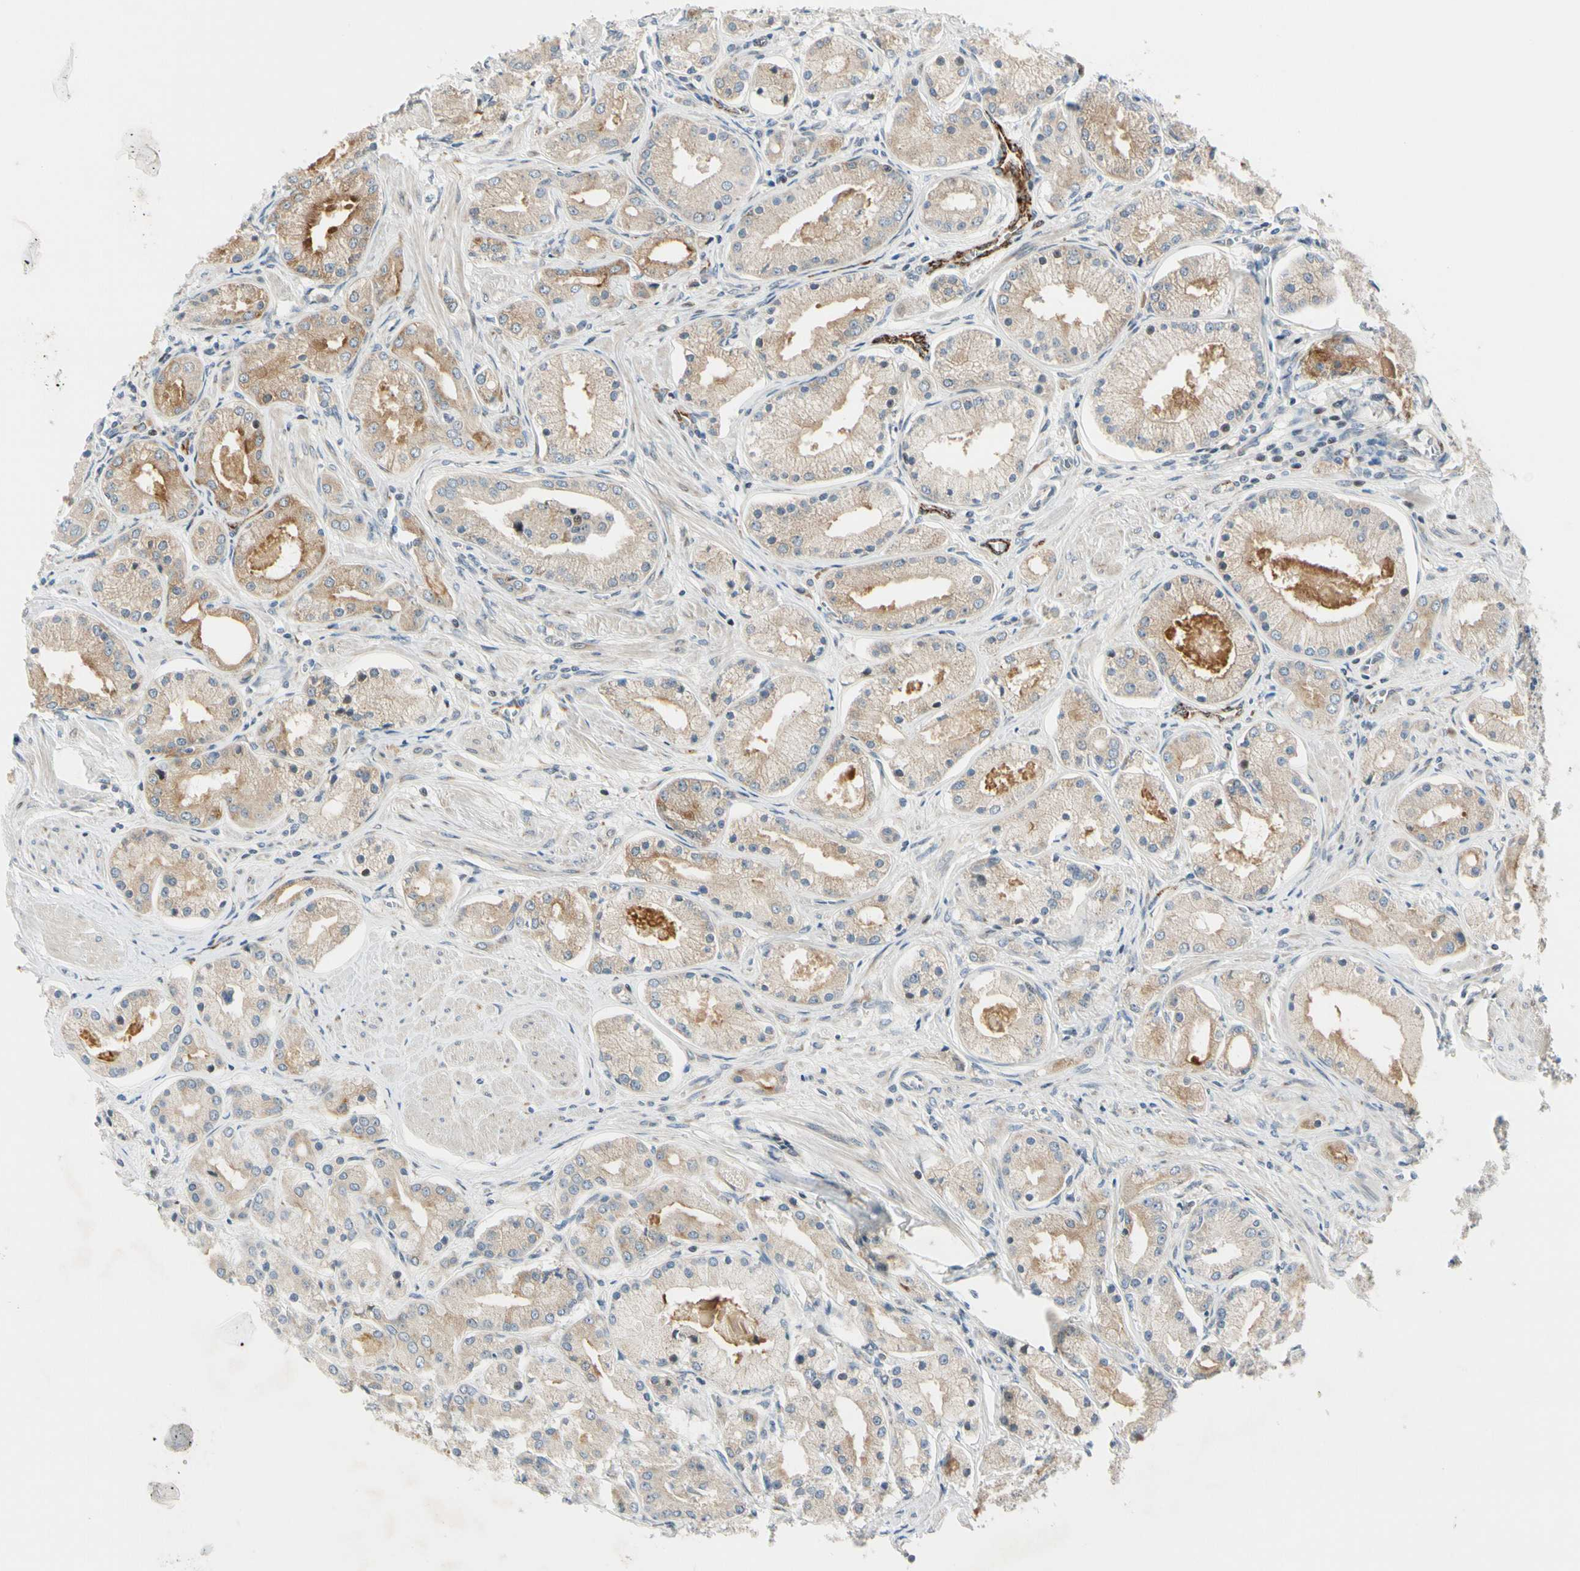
{"staining": {"intensity": "weak", "quantity": "25%-75%", "location": "cytoplasmic/membranous"}, "tissue": "prostate cancer", "cell_type": "Tumor cells", "image_type": "cancer", "snomed": [{"axis": "morphology", "description": "Adenocarcinoma, High grade"}, {"axis": "topography", "description": "Prostate"}], "caption": "There is low levels of weak cytoplasmic/membranous positivity in tumor cells of prostate adenocarcinoma (high-grade), as demonstrated by immunohistochemical staining (brown color).", "gene": "NPDC1", "patient": {"sex": "male", "age": 66}}